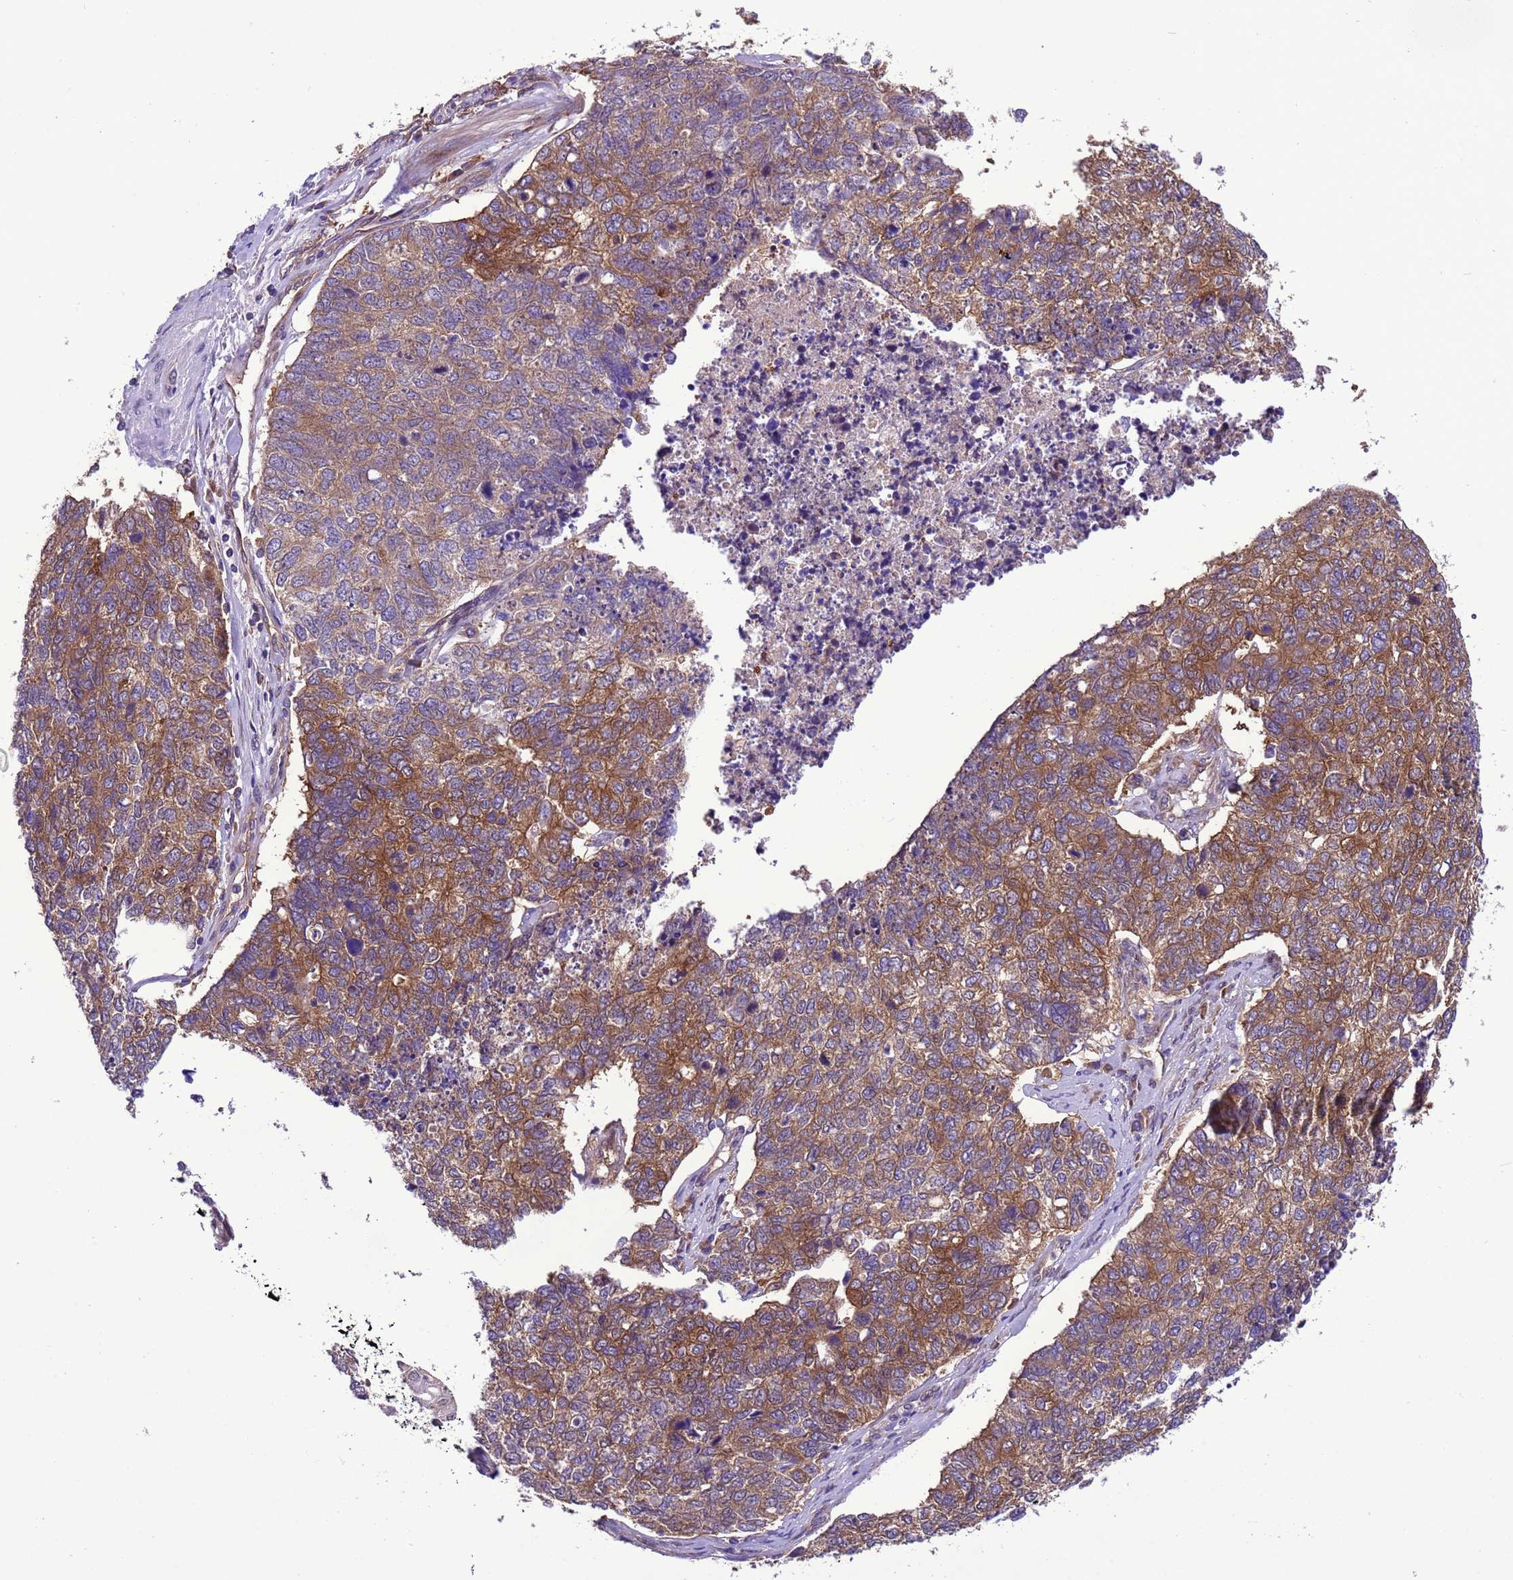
{"staining": {"intensity": "strong", "quantity": ">75%", "location": "cytoplasmic/membranous"}, "tissue": "cervical cancer", "cell_type": "Tumor cells", "image_type": "cancer", "snomed": [{"axis": "morphology", "description": "Squamous cell carcinoma, NOS"}, {"axis": "topography", "description": "Cervix"}], "caption": "Protein staining of cervical squamous cell carcinoma tissue shows strong cytoplasmic/membranous staining in approximately >75% of tumor cells.", "gene": "RABEP2", "patient": {"sex": "female", "age": 63}}